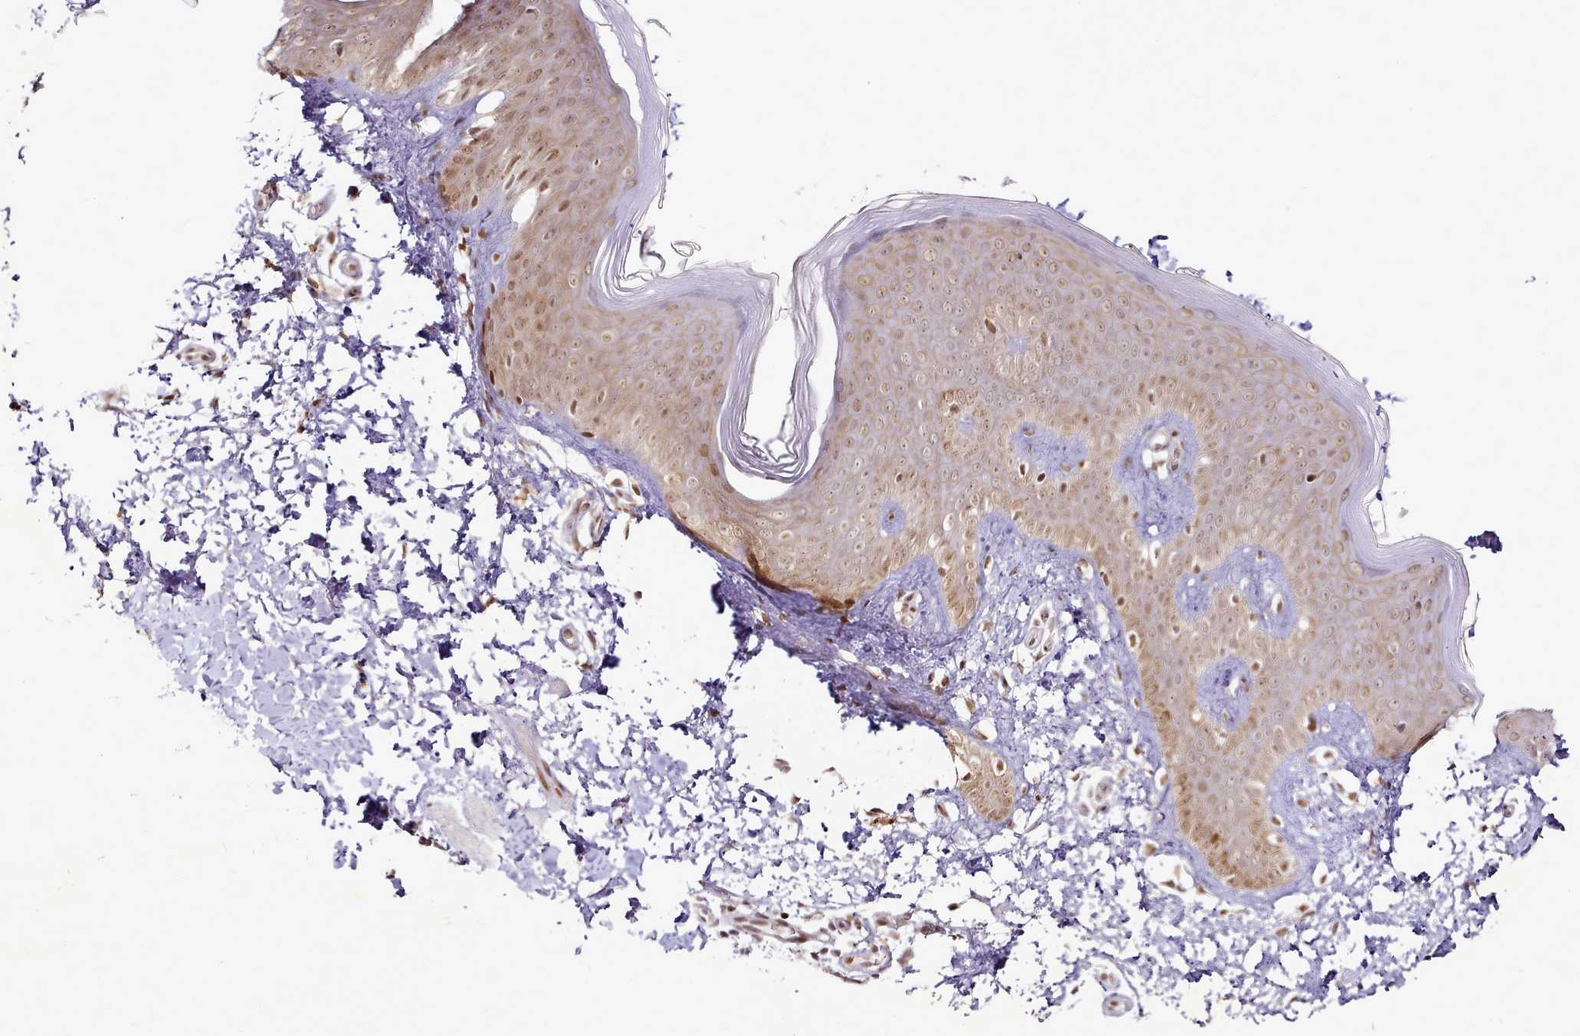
{"staining": {"intensity": "moderate", "quantity": ">75%", "location": "nuclear"}, "tissue": "skin", "cell_type": "Fibroblasts", "image_type": "normal", "snomed": [{"axis": "morphology", "description": "Normal tissue, NOS"}, {"axis": "topography", "description": "Skin"}], "caption": "An immunohistochemistry (IHC) image of benign tissue is shown. Protein staining in brown labels moderate nuclear positivity in skin within fibroblasts. Nuclei are stained in blue.", "gene": "SYT15B", "patient": {"sex": "male", "age": 36}}